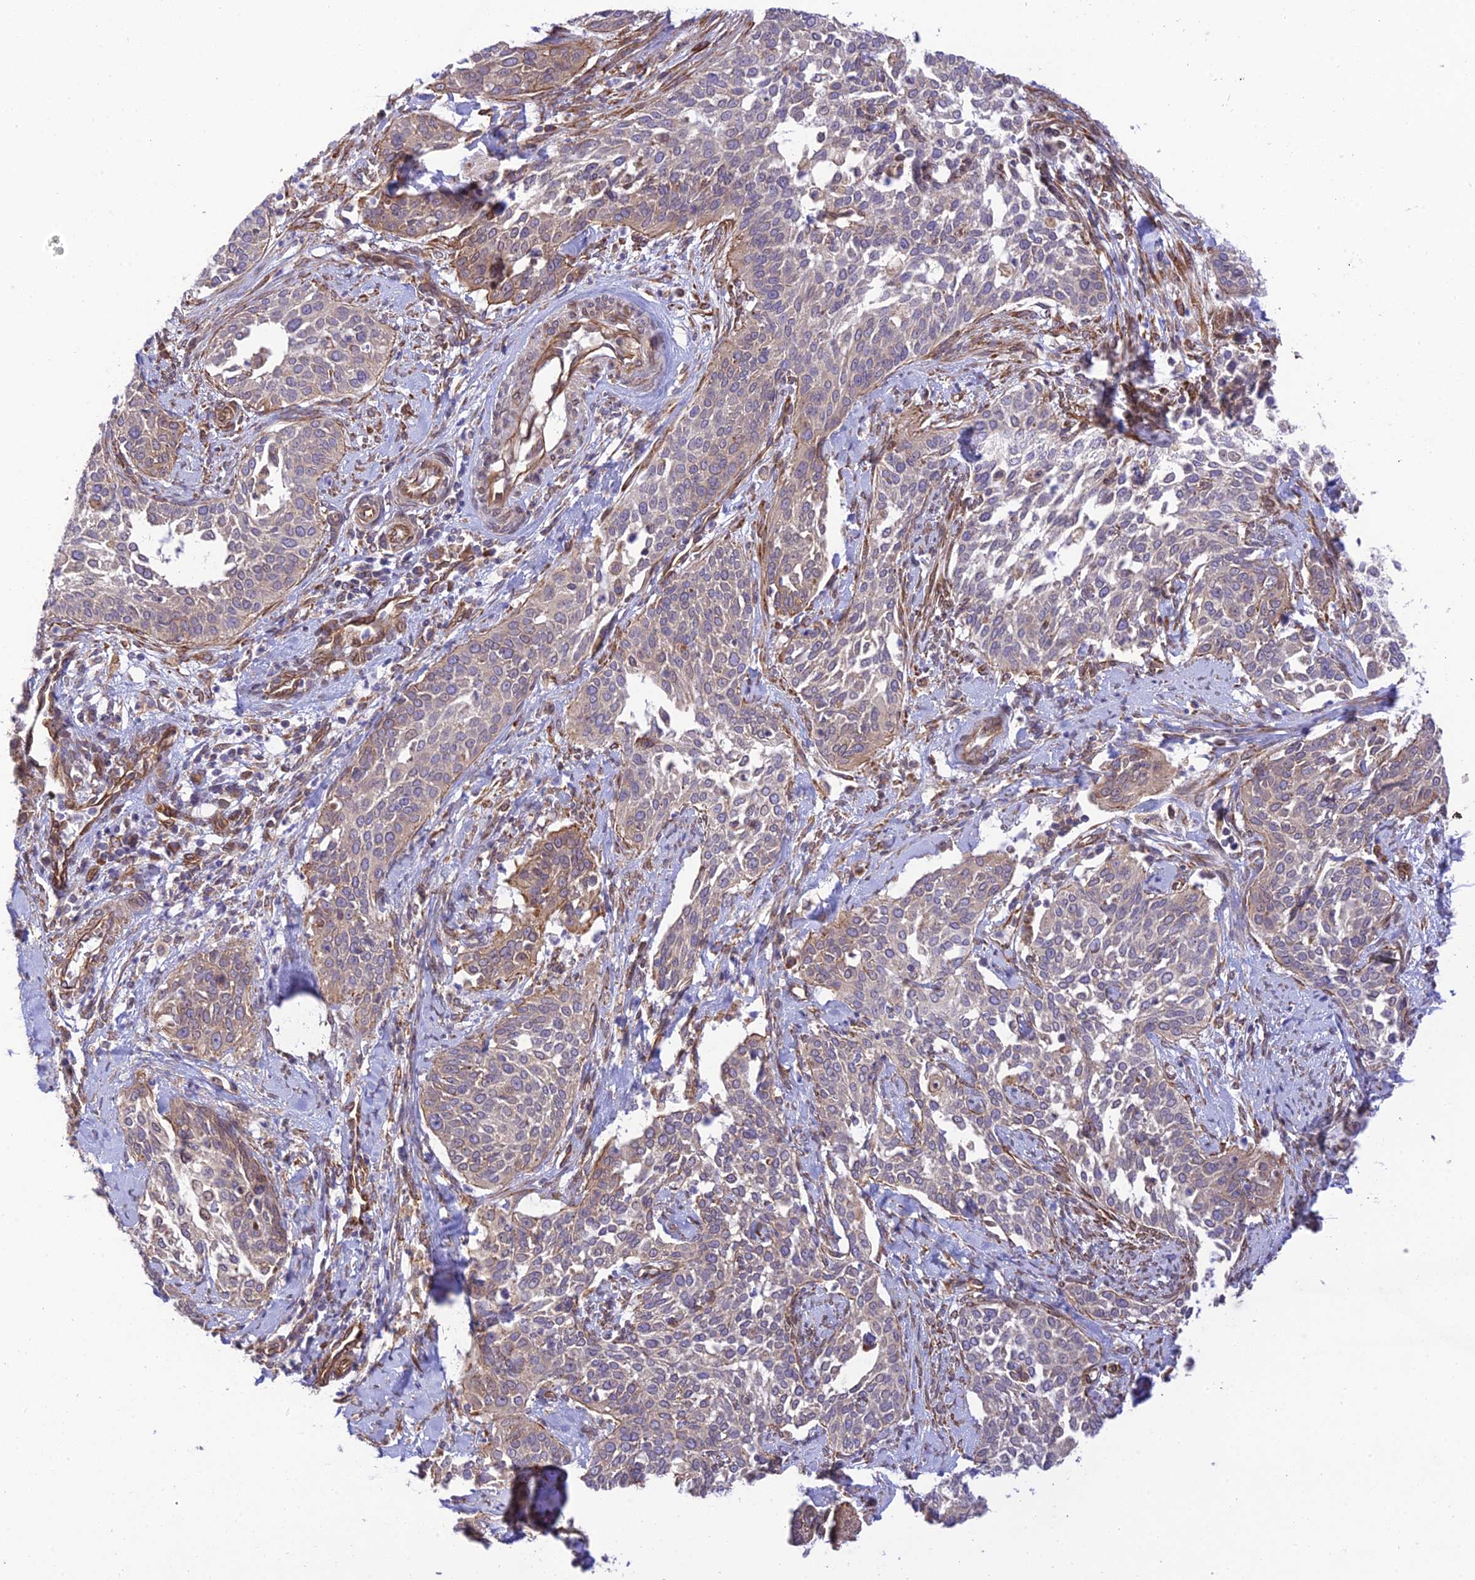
{"staining": {"intensity": "weak", "quantity": "<25%", "location": "cytoplasmic/membranous"}, "tissue": "cervical cancer", "cell_type": "Tumor cells", "image_type": "cancer", "snomed": [{"axis": "morphology", "description": "Squamous cell carcinoma, NOS"}, {"axis": "topography", "description": "Cervix"}], "caption": "Immunohistochemical staining of squamous cell carcinoma (cervical) exhibits no significant staining in tumor cells.", "gene": "EXOC3L4", "patient": {"sex": "female", "age": 44}}